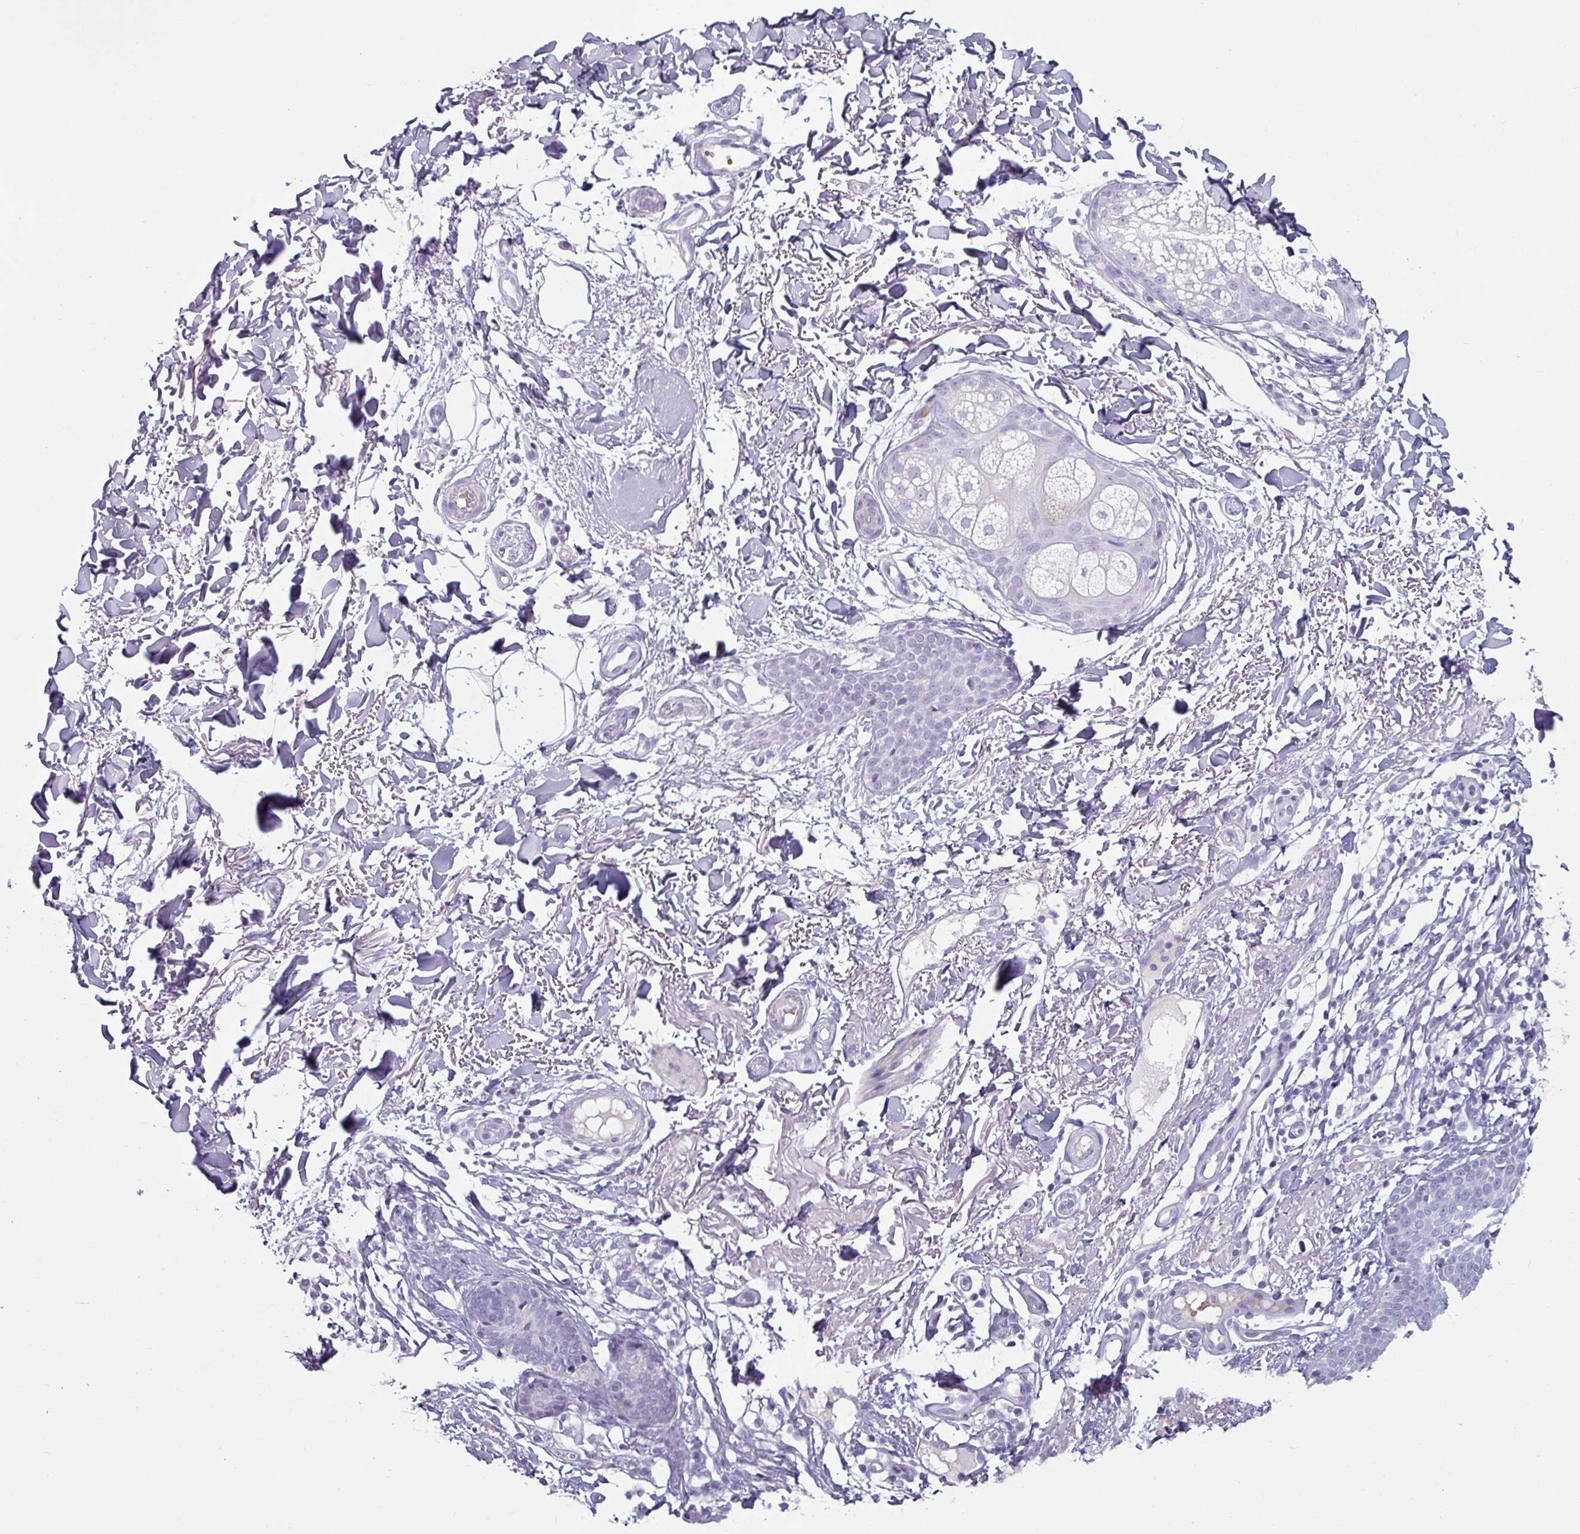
{"staining": {"intensity": "negative", "quantity": "none", "location": "none"}, "tissue": "skin cancer", "cell_type": "Tumor cells", "image_type": "cancer", "snomed": [{"axis": "morphology", "description": "Basal cell carcinoma"}, {"axis": "topography", "description": "Skin"}], "caption": "This is an immunohistochemistry micrograph of human skin cancer. There is no expression in tumor cells.", "gene": "CLCA1", "patient": {"sex": "female", "age": 60}}